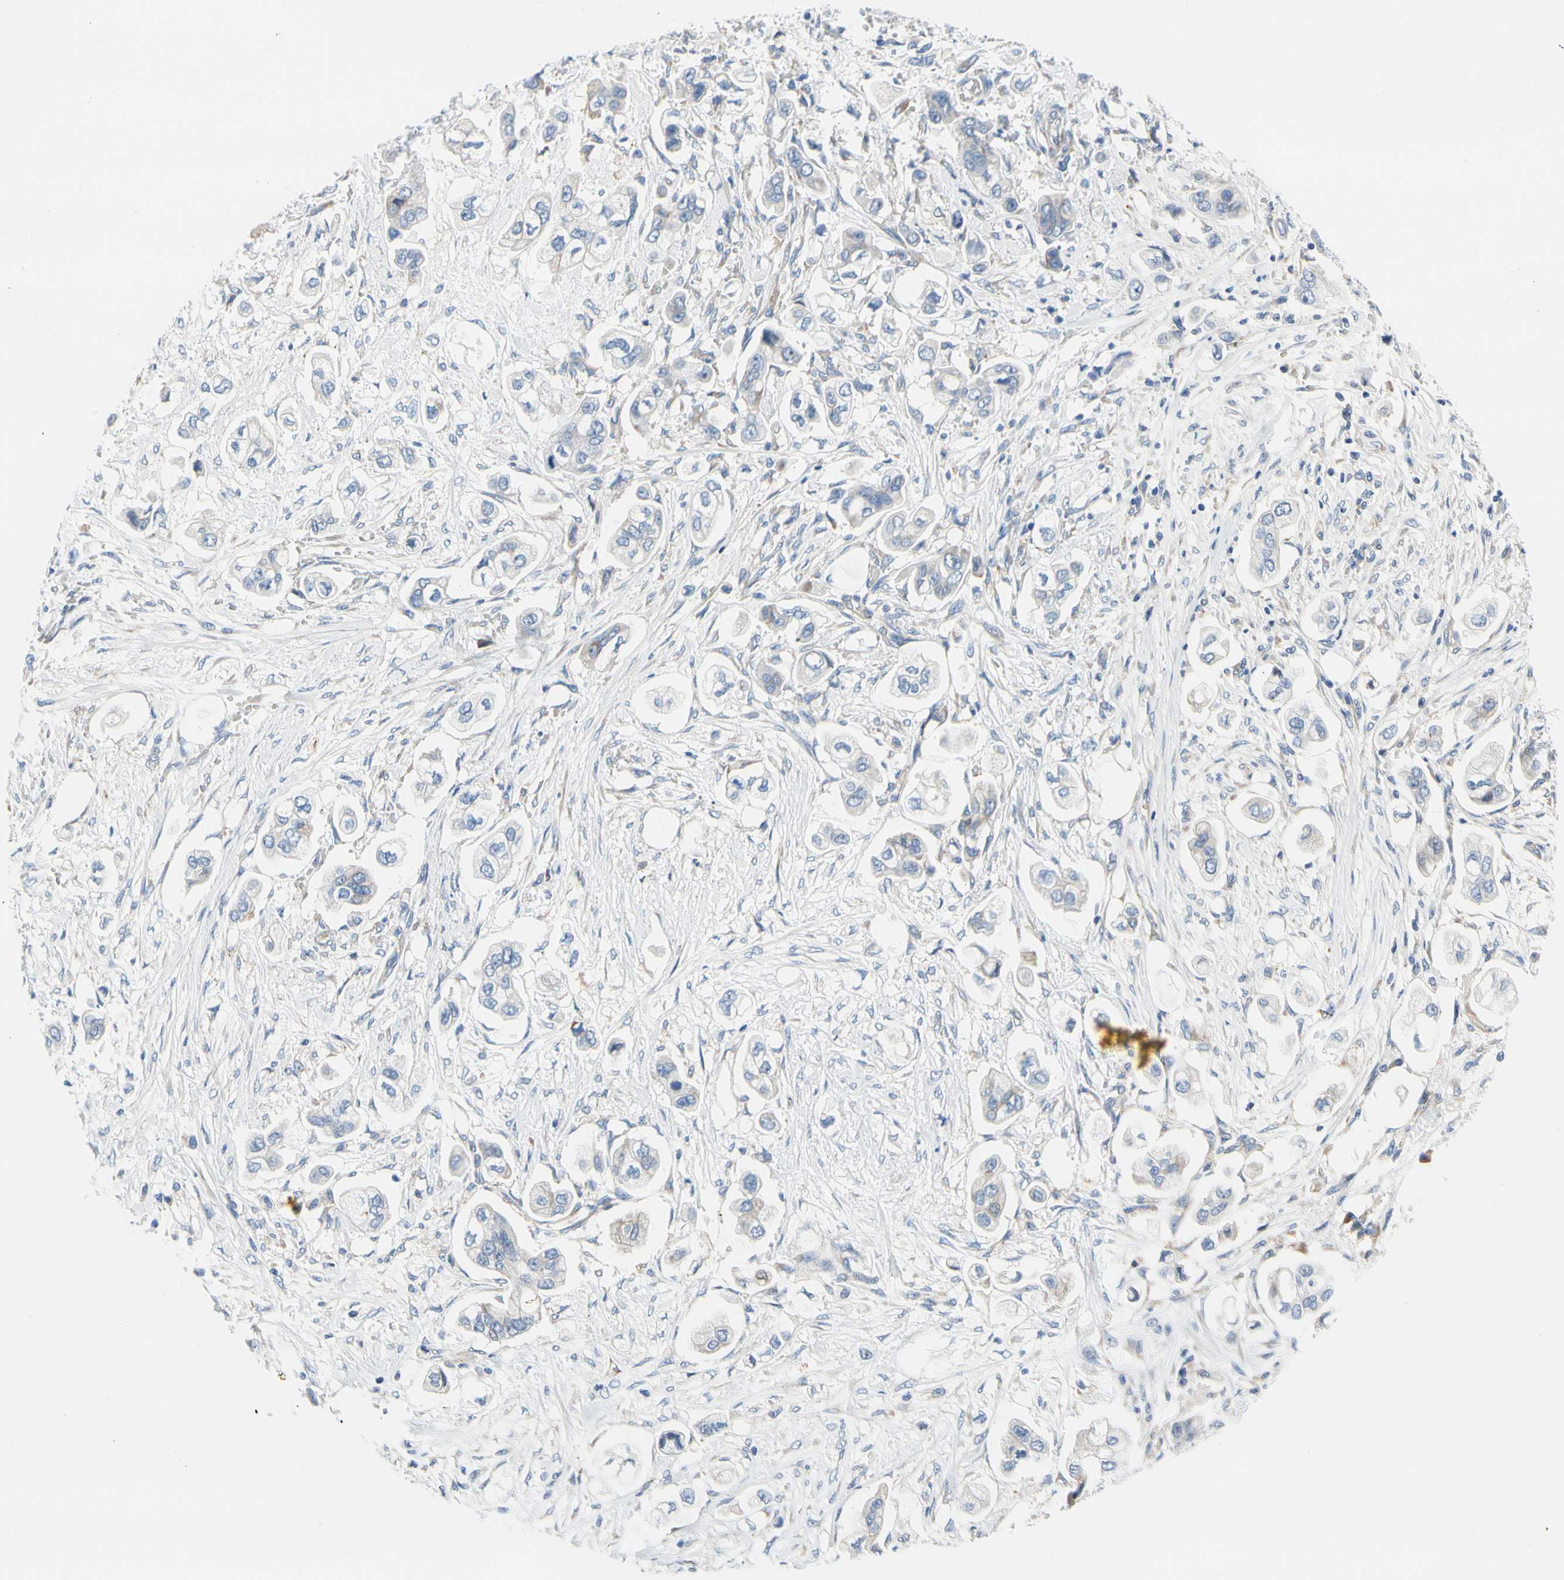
{"staining": {"intensity": "negative", "quantity": "none", "location": "none"}, "tissue": "stomach cancer", "cell_type": "Tumor cells", "image_type": "cancer", "snomed": [{"axis": "morphology", "description": "Adenocarcinoma, NOS"}, {"axis": "topography", "description": "Stomach"}], "caption": "The image displays no staining of tumor cells in stomach cancer (adenocarcinoma). (Stains: DAB immunohistochemistry (IHC) with hematoxylin counter stain, Microscopy: brightfield microscopy at high magnification).", "gene": "STXBP1", "patient": {"sex": "male", "age": 62}}